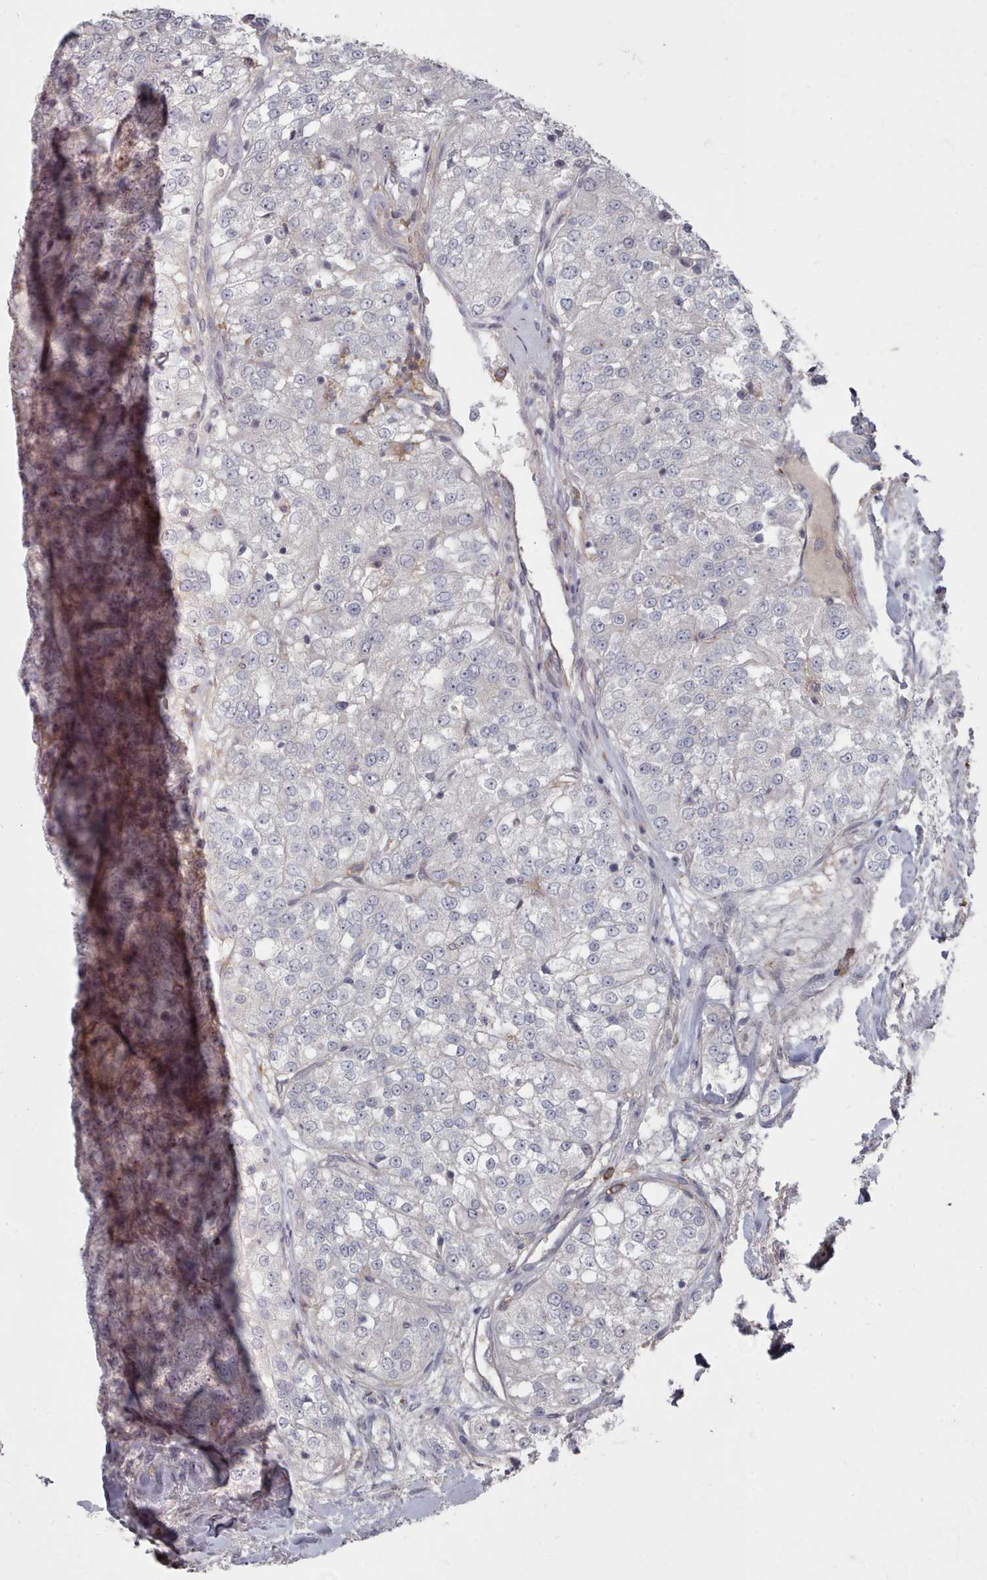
{"staining": {"intensity": "negative", "quantity": "none", "location": "none"}, "tissue": "renal cancer", "cell_type": "Tumor cells", "image_type": "cancer", "snomed": [{"axis": "morphology", "description": "Adenocarcinoma, NOS"}, {"axis": "topography", "description": "Kidney"}], "caption": "Immunohistochemical staining of renal cancer (adenocarcinoma) exhibits no significant expression in tumor cells.", "gene": "COL8A2", "patient": {"sex": "female", "age": 63}}